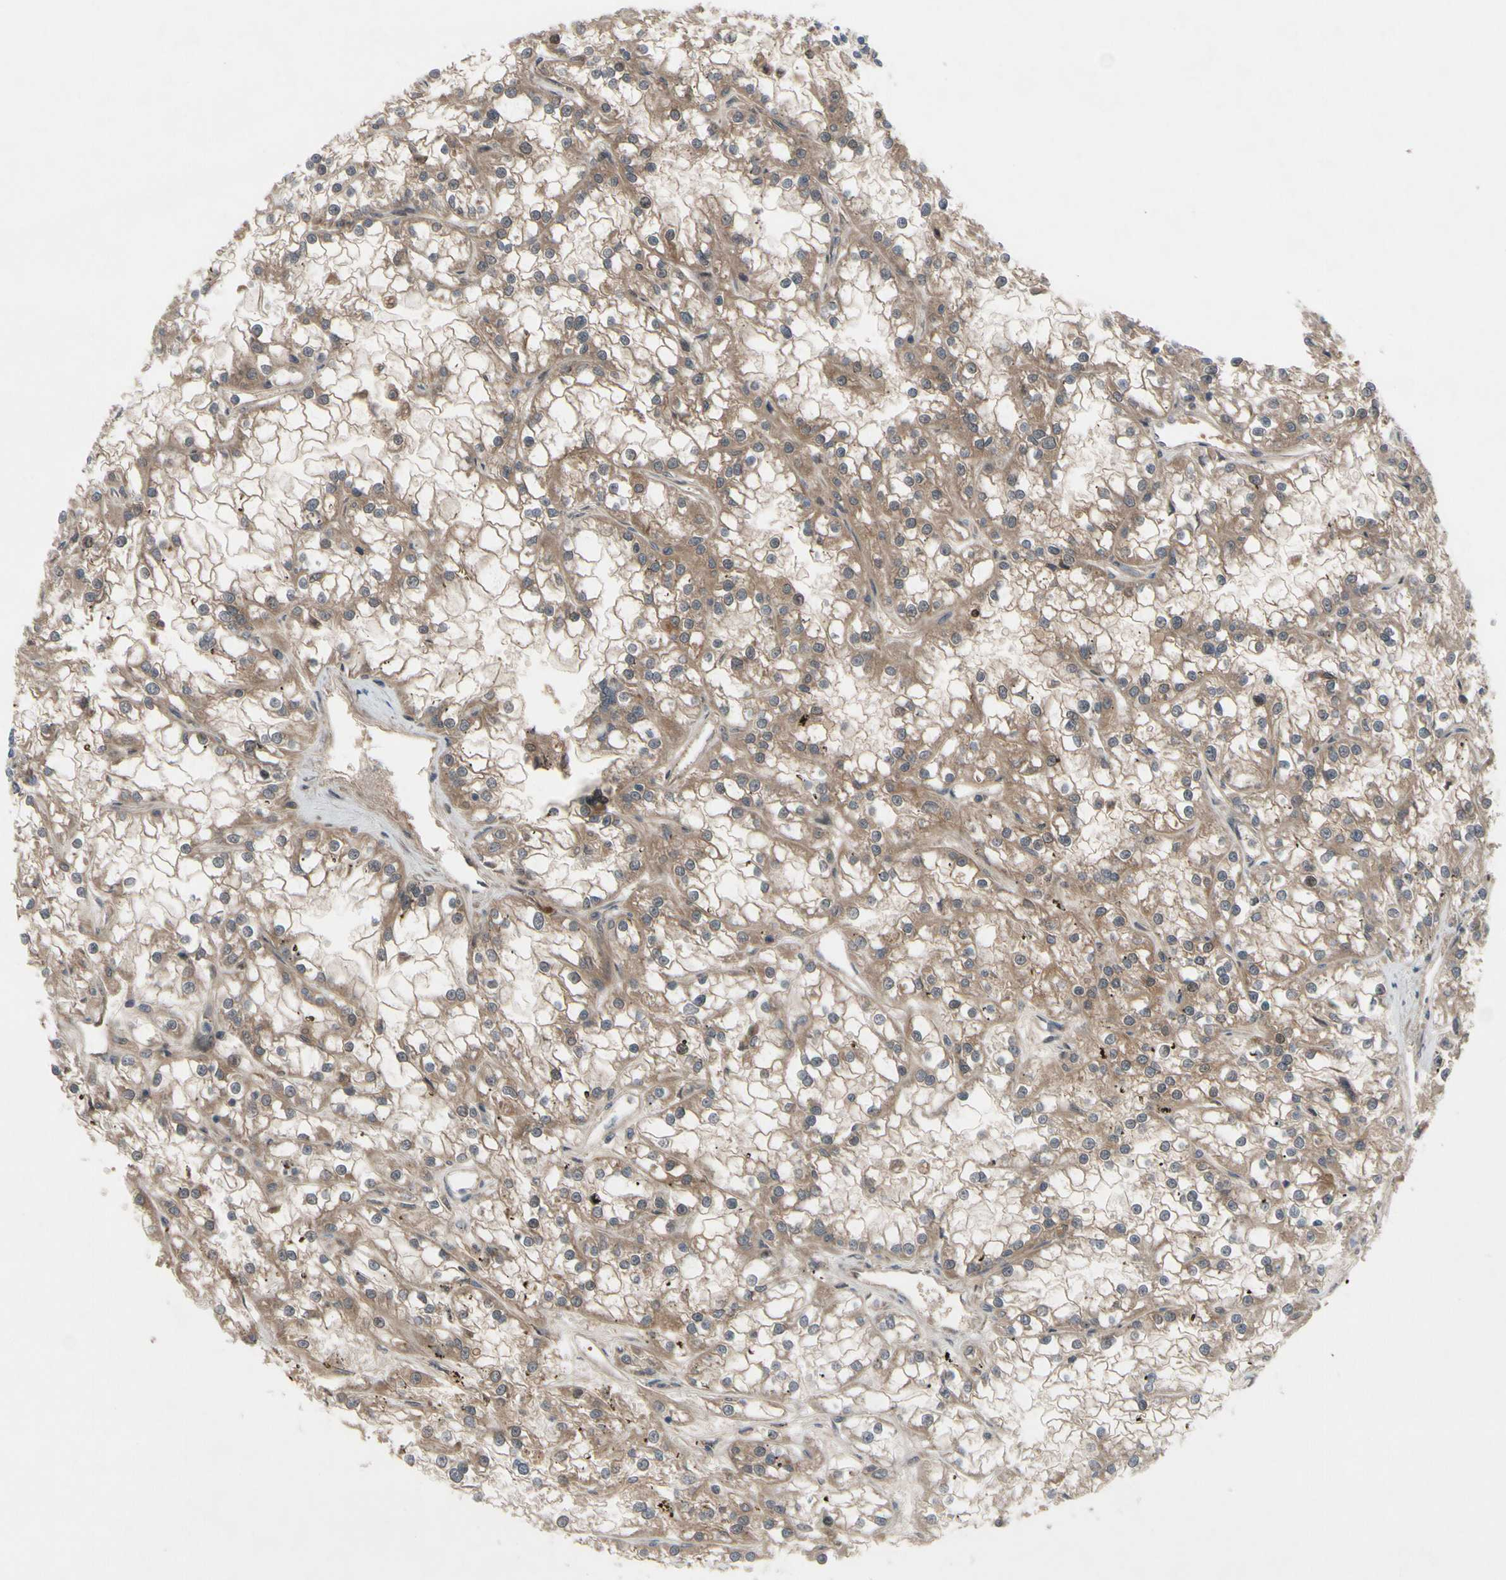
{"staining": {"intensity": "moderate", "quantity": ">75%", "location": "cytoplasmic/membranous"}, "tissue": "renal cancer", "cell_type": "Tumor cells", "image_type": "cancer", "snomed": [{"axis": "morphology", "description": "Adenocarcinoma, NOS"}, {"axis": "topography", "description": "Kidney"}], "caption": "Adenocarcinoma (renal) was stained to show a protein in brown. There is medium levels of moderate cytoplasmic/membranous positivity in about >75% of tumor cells. (DAB (3,3'-diaminobenzidine) IHC, brown staining for protein, blue staining for nuclei).", "gene": "OAZ1", "patient": {"sex": "female", "age": 52}}